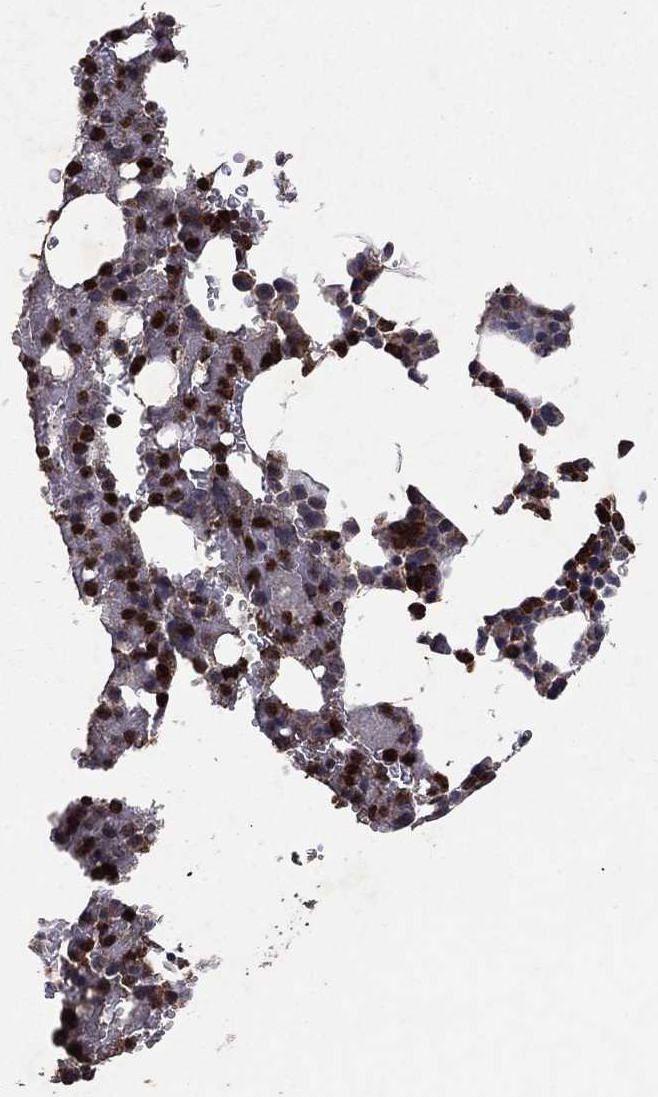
{"staining": {"intensity": "strong", "quantity": "25%-75%", "location": "nuclear"}, "tissue": "bone marrow", "cell_type": "Hematopoietic cells", "image_type": "normal", "snomed": [{"axis": "morphology", "description": "Normal tissue, NOS"}, {"axis": "topography", "description": "Bone marrow"}], "caption": "Bone marrow stained for a protein (brown) reveals strong nuclear positive expression in about 25%-75% of hematopoietic cells.", "gene": "CD24", "patient": {"sex": "male", "age": 83}}